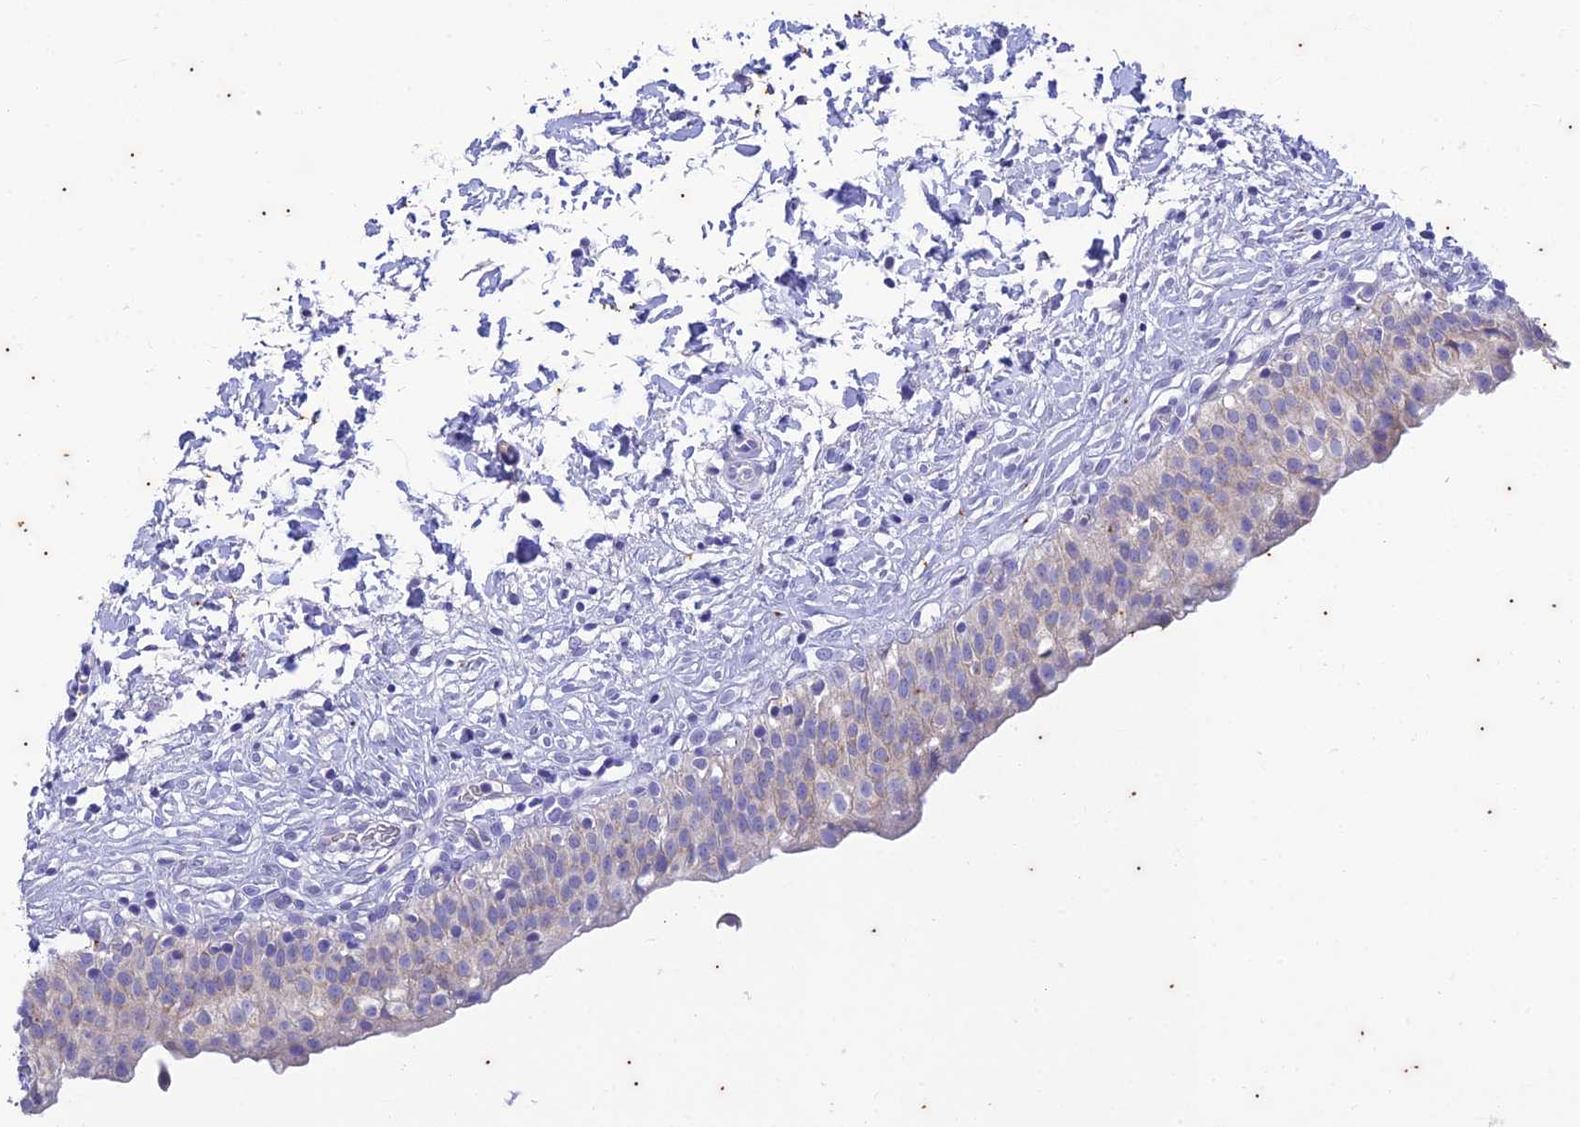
{"staining": {"intensity": "weak", "quantity": "<25%", "location": "cytoplasmic/membranous"}, "tissue": "urinary bladder", "cell_type": "Urothelial cells", "image_type": "normal", "snomed": [{"axis": "morphology", "description": "Normal tissue, NOS"}, {"axis": "topography", "description": "Urinary bladder"}], "caption": "Image shows no significant protein staining in urothelial cells of benign urinary bladder. (Brightfield microscopy of DAB IHC at high magnification).", "gene": "TMEM40", "patient": {"sex": "male", "age": 55}}